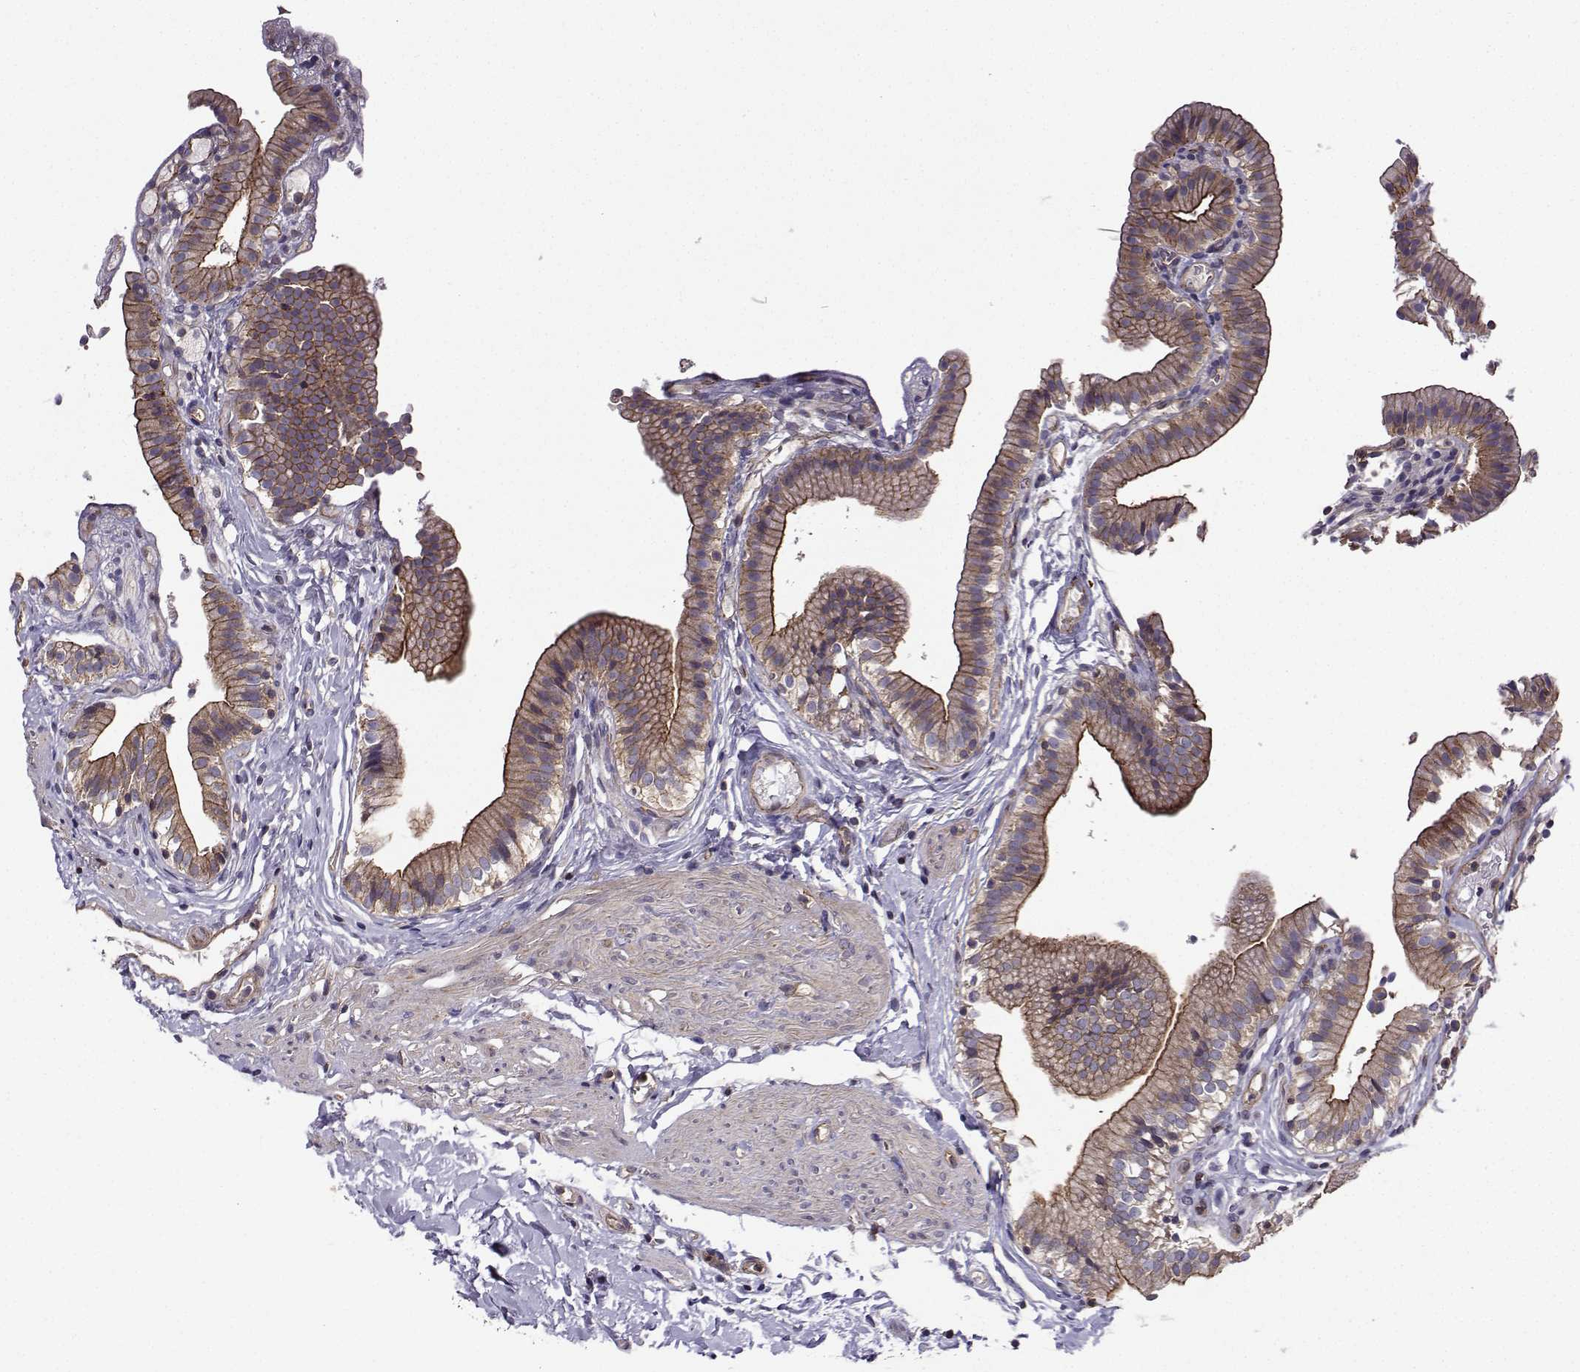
{"staining": {"intensity": "strong", "quantity": ">75%", "location": "cytoplasmic/membranous"}, "tissue": "gallbladder", "cell_type": "Glandular cells", "image_type": "normal", "snomed": [{"axis": "morphology", "description": "Normal tissue, NOS"}, {"axis": "topography", "description": "Gallbladder"}], "caption": "About >75% of glandular cells in normal gallbladder exhibit strong cytoplasmic/membranous protein staining as visualized by brown immunohistochemical staining.", "gene": "ITGB8", "patient": {"sex": "female", "age": 47}}